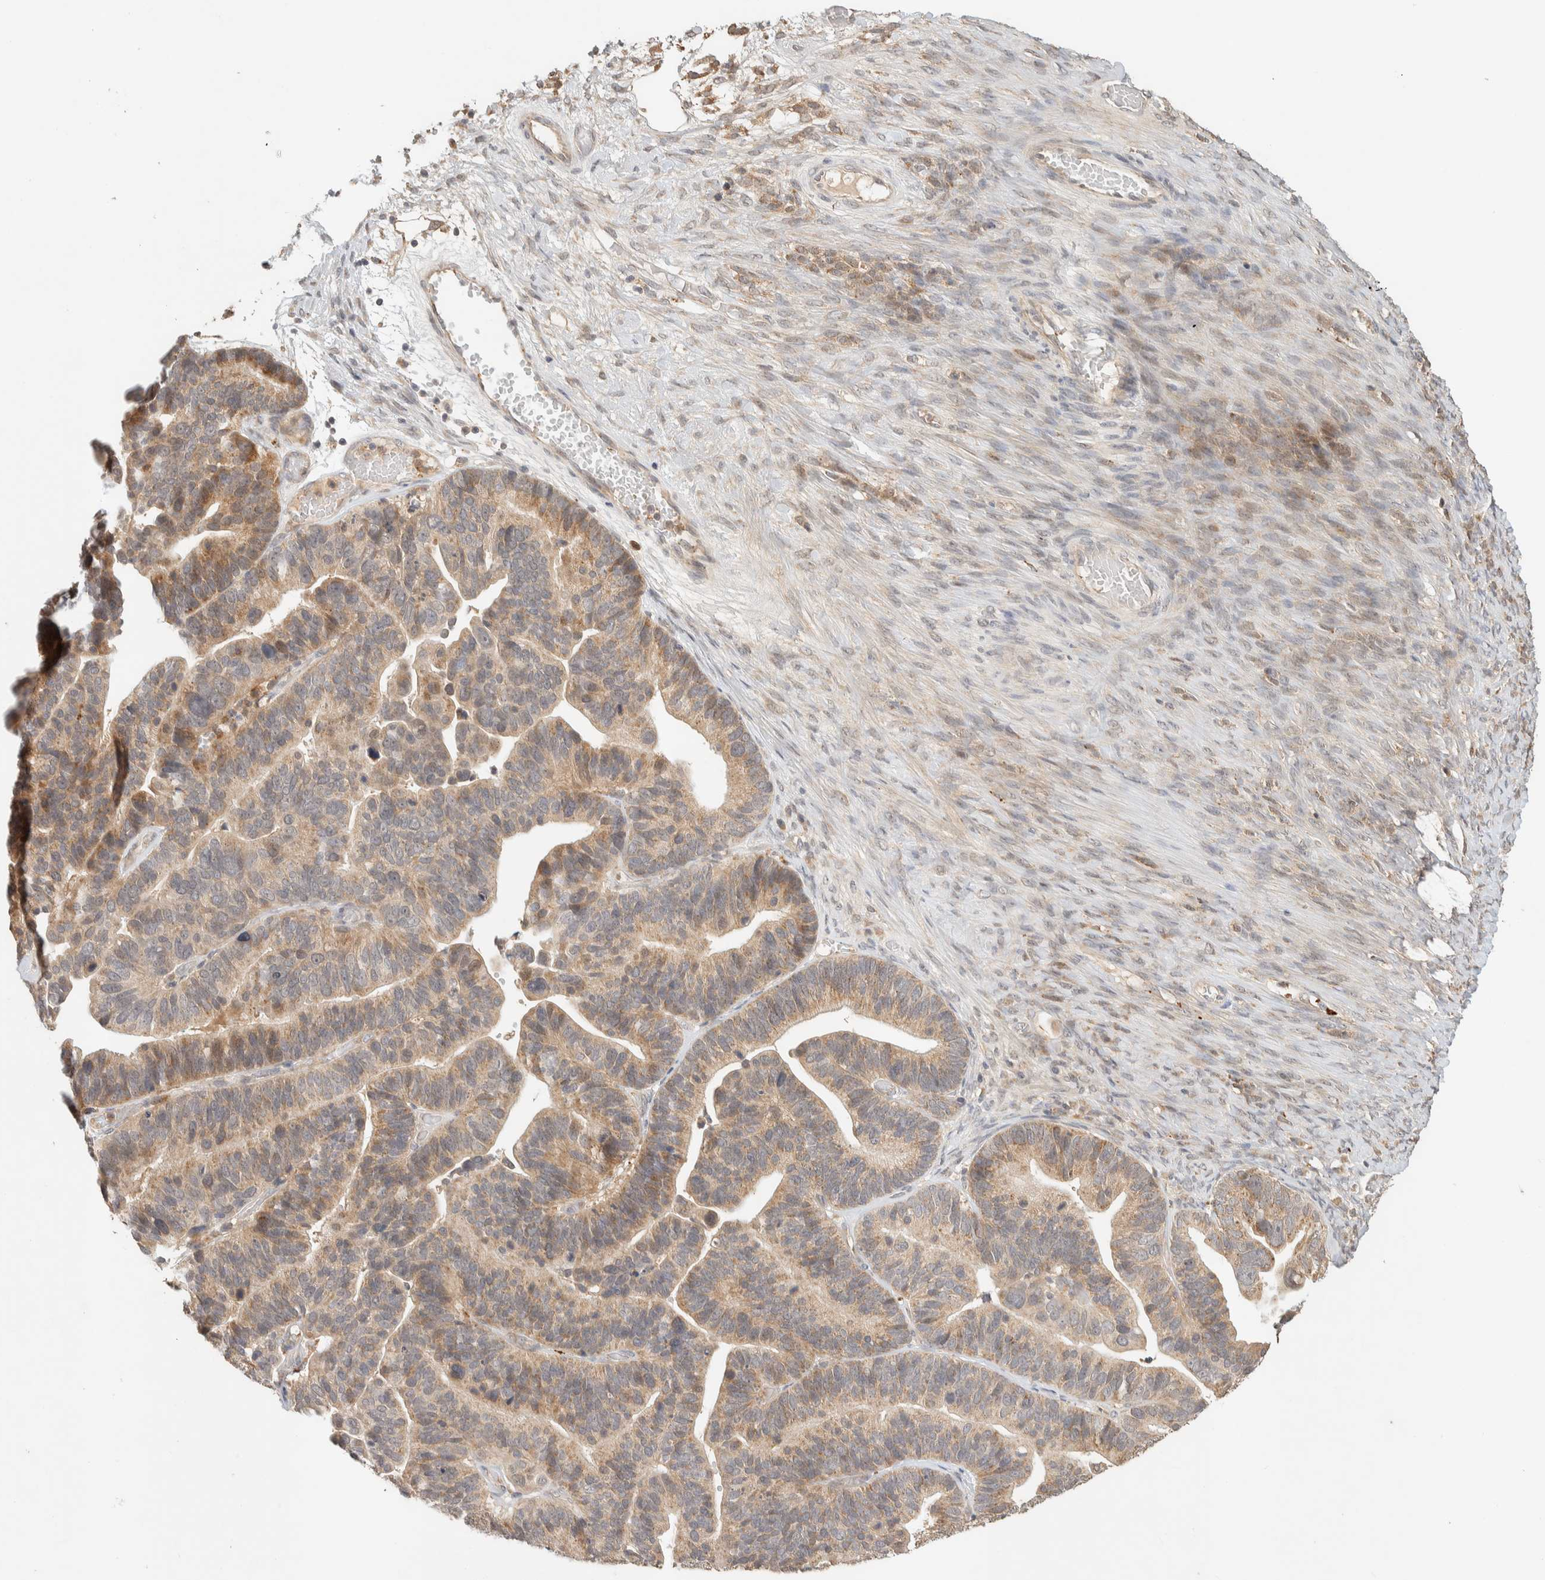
{"staining": {"intensity": "moderate", "quantity": "25%-75%", "location": "cytoplasmic/membranous"}, "tissue": "ovarian cancer", "cell_type": "Tumor cells", "image_type": "cancer", "snomed": [{"axis": "morphology", "description": "Cystadenocarcinoma, serous, NOS"}, {"axis": "topography", "description": "Ovary"}], "caption": "Immunohistochemical staining of ovarian serous cystadenocarcinoma displays medium levels of moderate cytoplasmic/membranous protein expression in approximately 25%-75% of tumor cells.", "gene": "ITPA", "patient": {"sex": "female", "age": 56}}